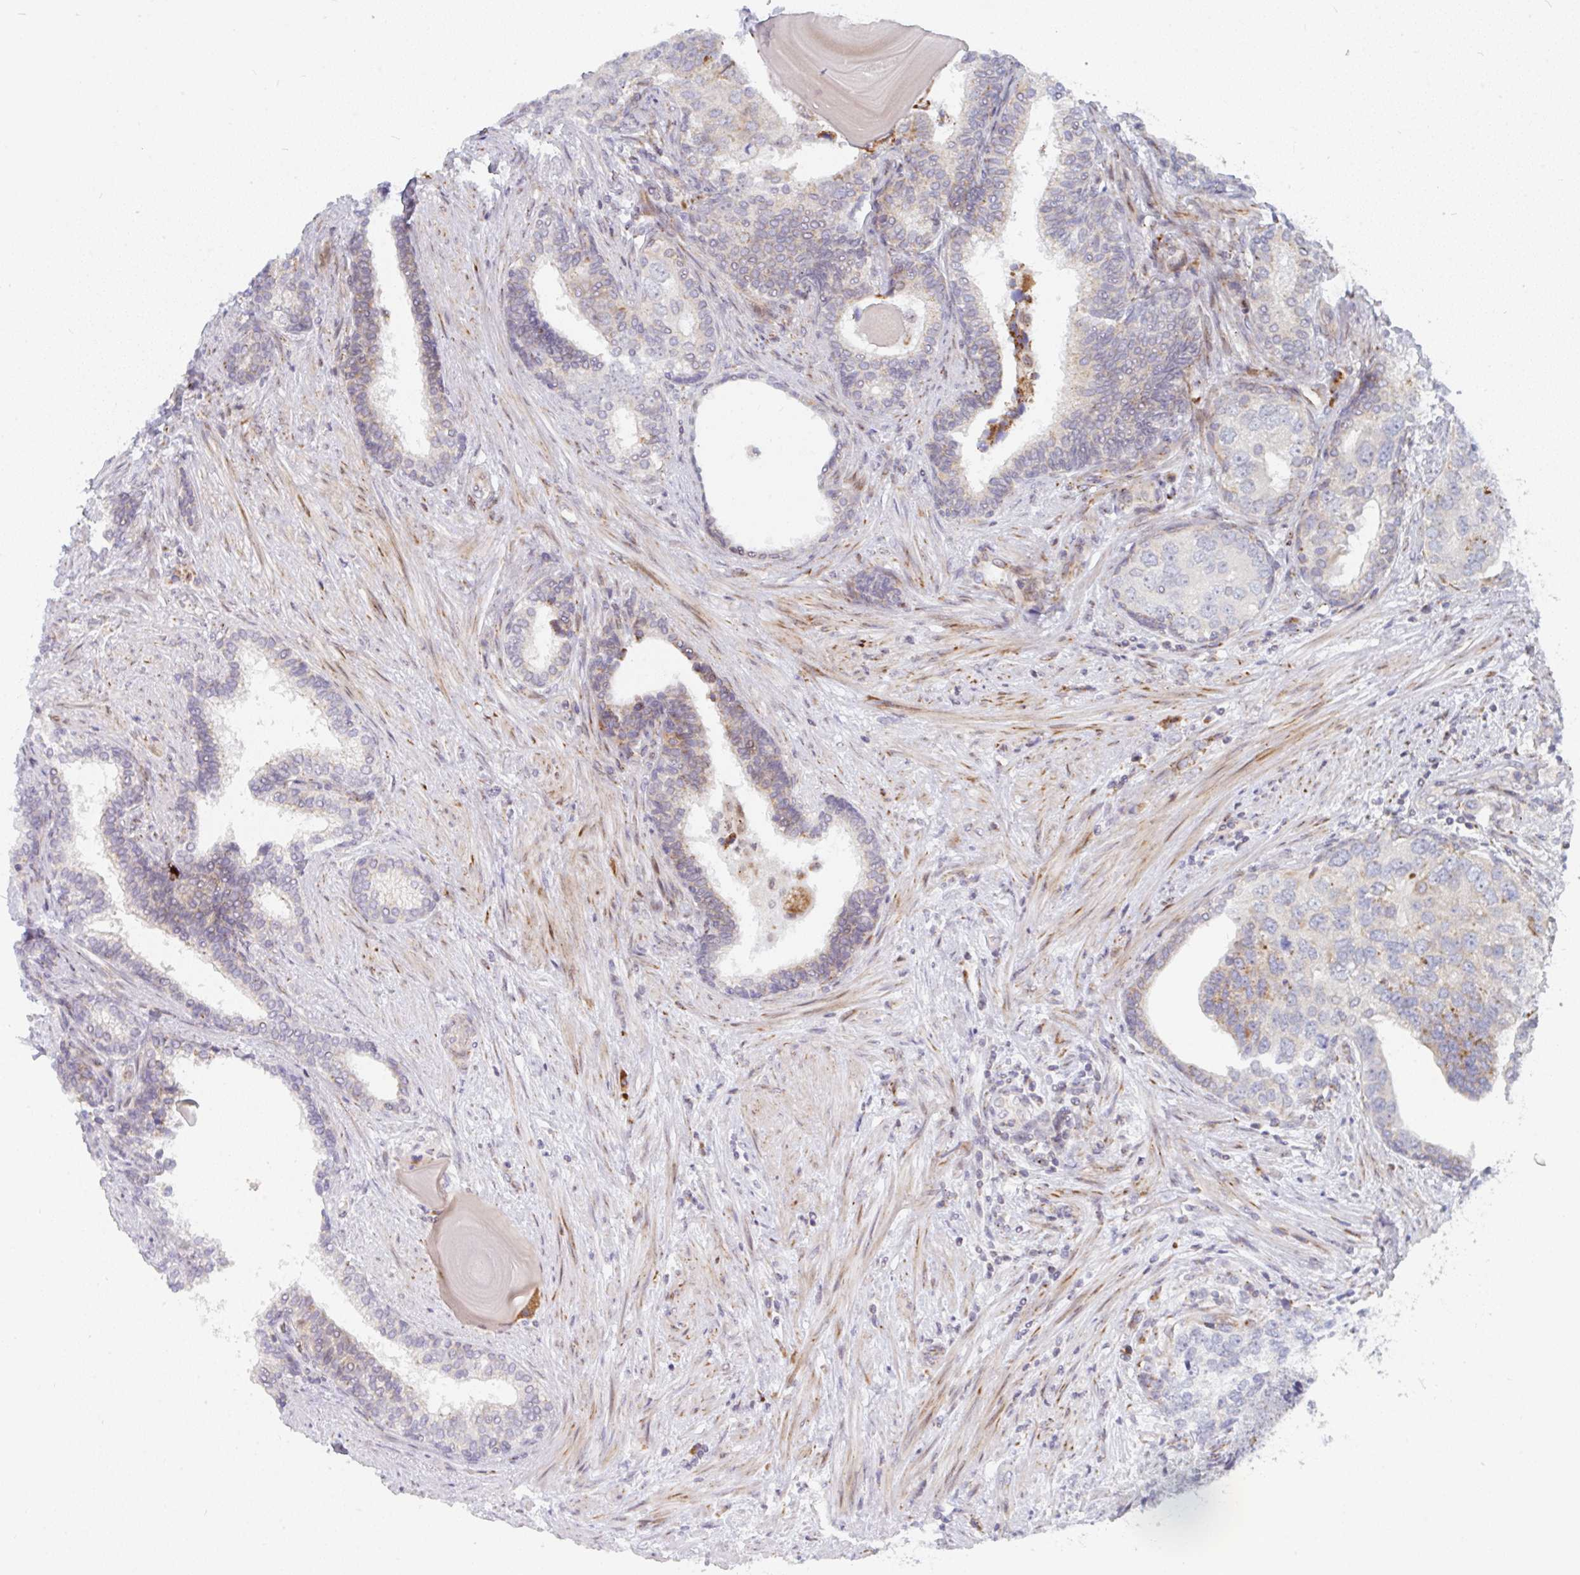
{"staining": {"intensity": "weak", "quantity": "<25%", "location": "cytoplasmic/membranous"}, "tissue": "prostate cancer", "cell_type": "Tumor cells", "image_type": "cancer", "snomed": [{"axis": "morphology", "description": "Adenocarcinoma, High grade"}, {"axis": "topography", "description": "Prostate"}], "caption": "An image of high-grade adenocarcinoma (prostate) stained for a protein exhibits no brown staining in tumor cells. (DAB (3,3'-diaminobenzidine) IHC, high magnification).", "gene": "PRKCH", "patient": {"sex": "male", "age": 68}}